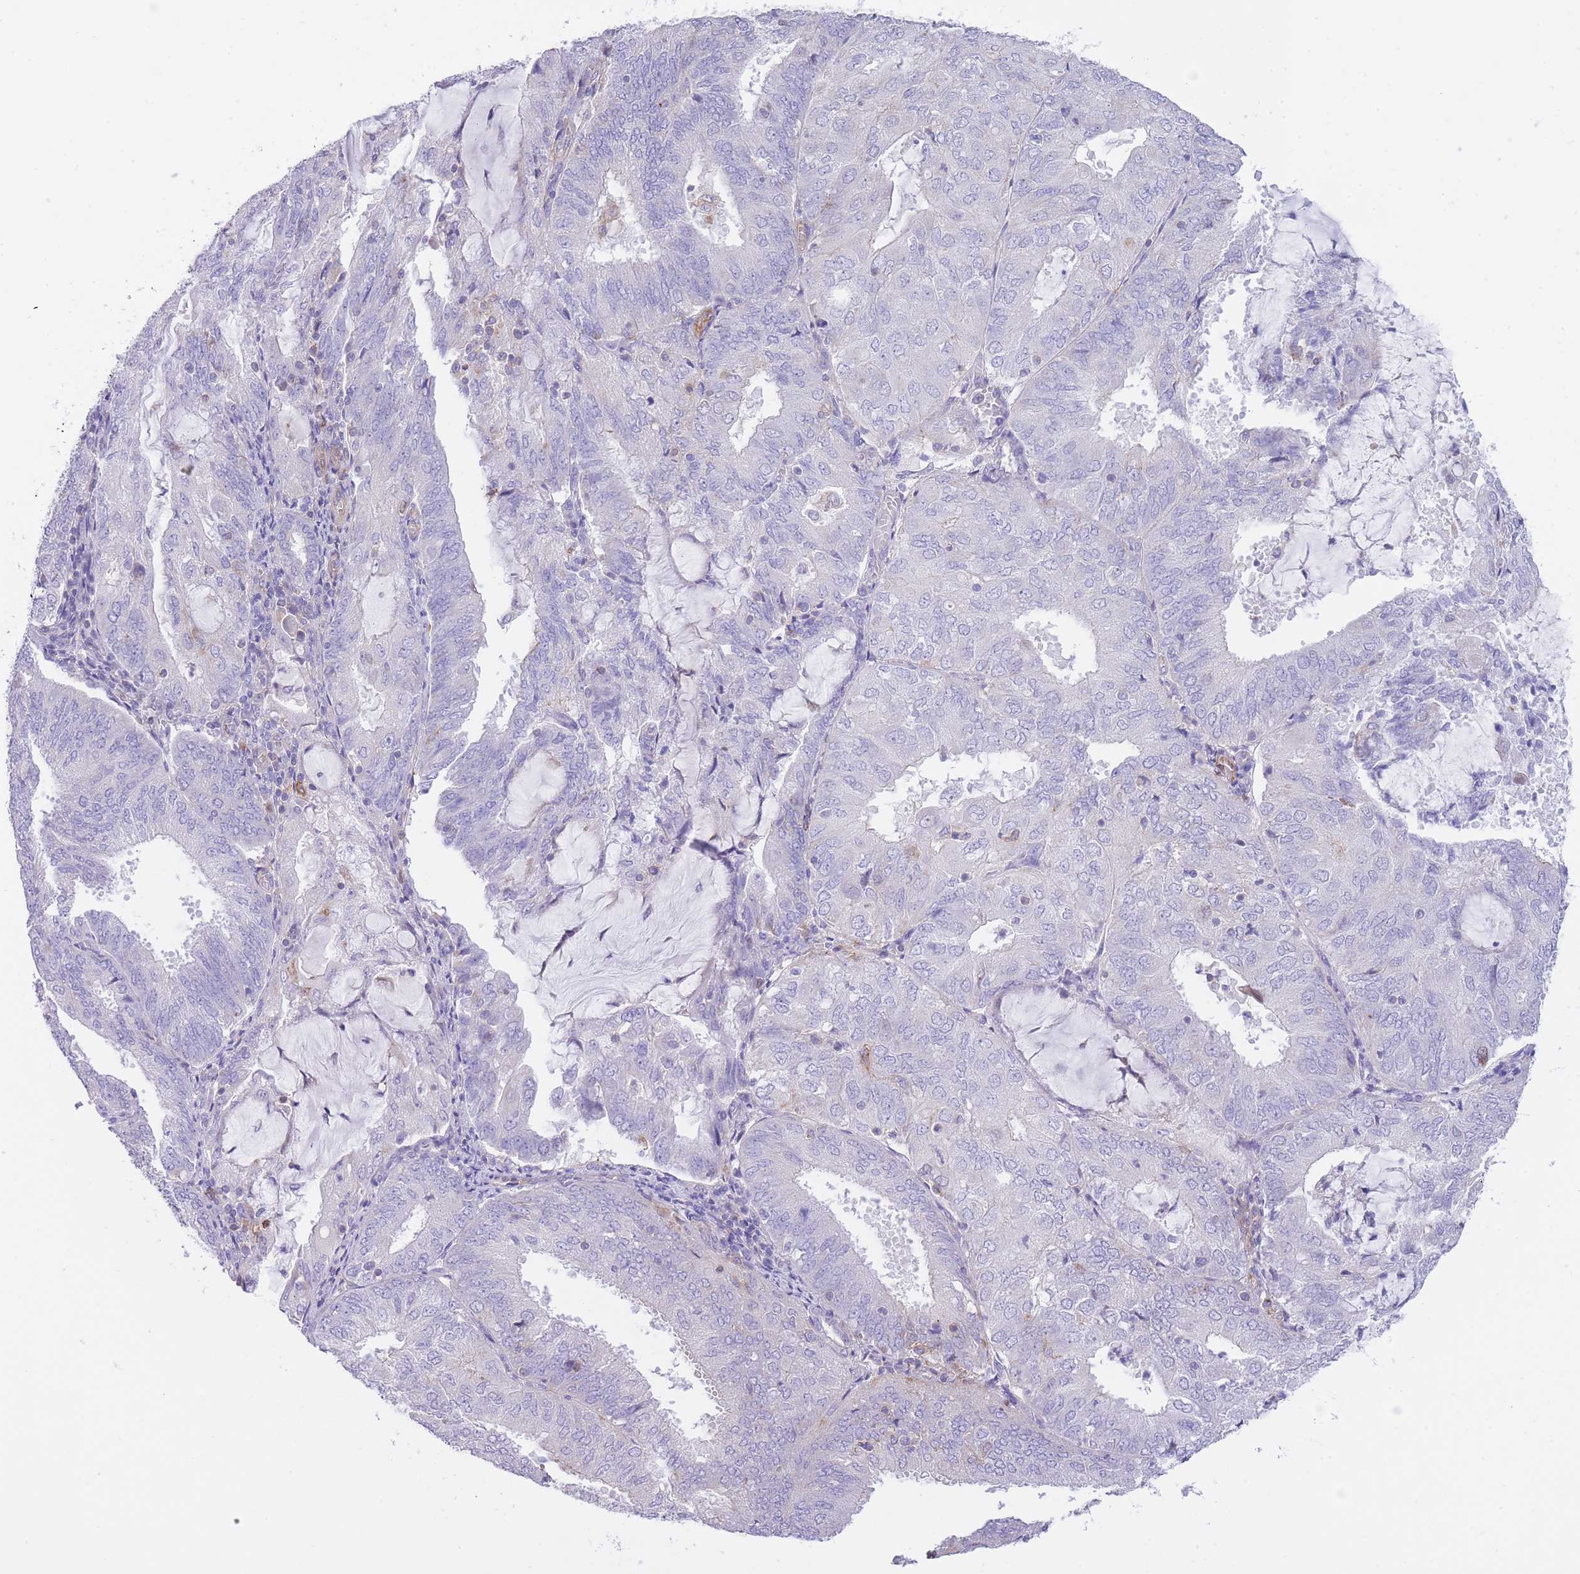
{"staining": {"intensity": "negative", "quantity": "none", "location": "none"}, "tissue": "endometrial cancer", "cell_type": "Tumor cells", "image_type": "cancer", "snomed": [{"axis": "morphology", "description": "Adenocarcinoma, NOS"}, {"axis": "topography", "description": "Endometrium"}], "caption": "A high-resolution image shows immunohistochemistry staining of adenocarcinoma (endometrial), which reveals no significant positivity in tumor cells.", "gene": "LDB3", "patient": {"sex": "female", "age": 81}}